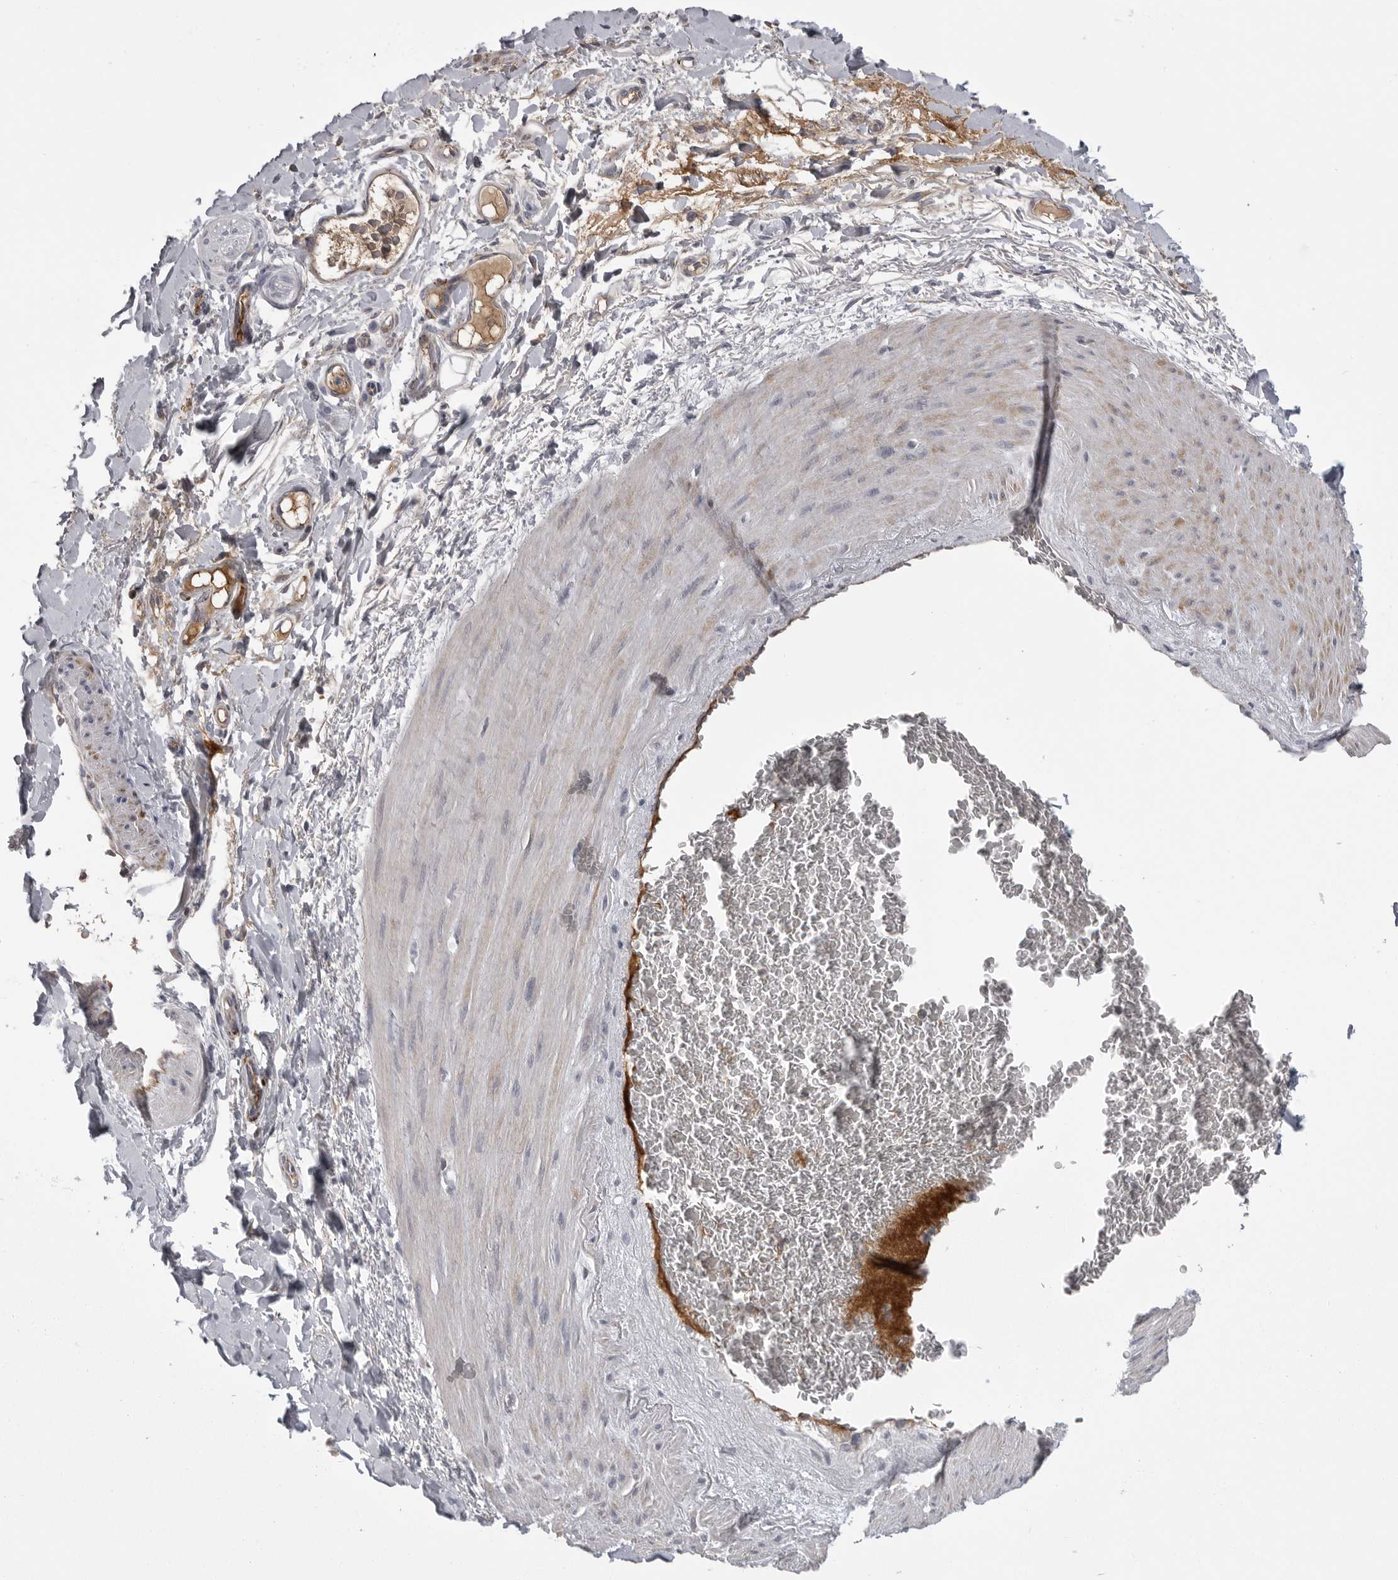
{"staining": {"intensity": "negative", "quantity": "none", "location": "none"}, "tissue": "adipose tissue", "cell_type": "Adipocytes", "image_type": "normal", "snomed": [{"axis": "morphology", "description": "Normal tissue, NOS"}, {"axis": "morphology", "description": "Adenocarcinoma, NOS"}, {"axis": "topography", "description": "Esophagus"}], "caption": "Adipocytes are negative for protein expression in normal human adipose tissue. (DAB (3,3'-diaminobenzidine) immunohistochemistry visualized using brightfield microscopy, high magnification).", "gene": "SERPING1", "patient": {"sex": "male", "age": 62}}